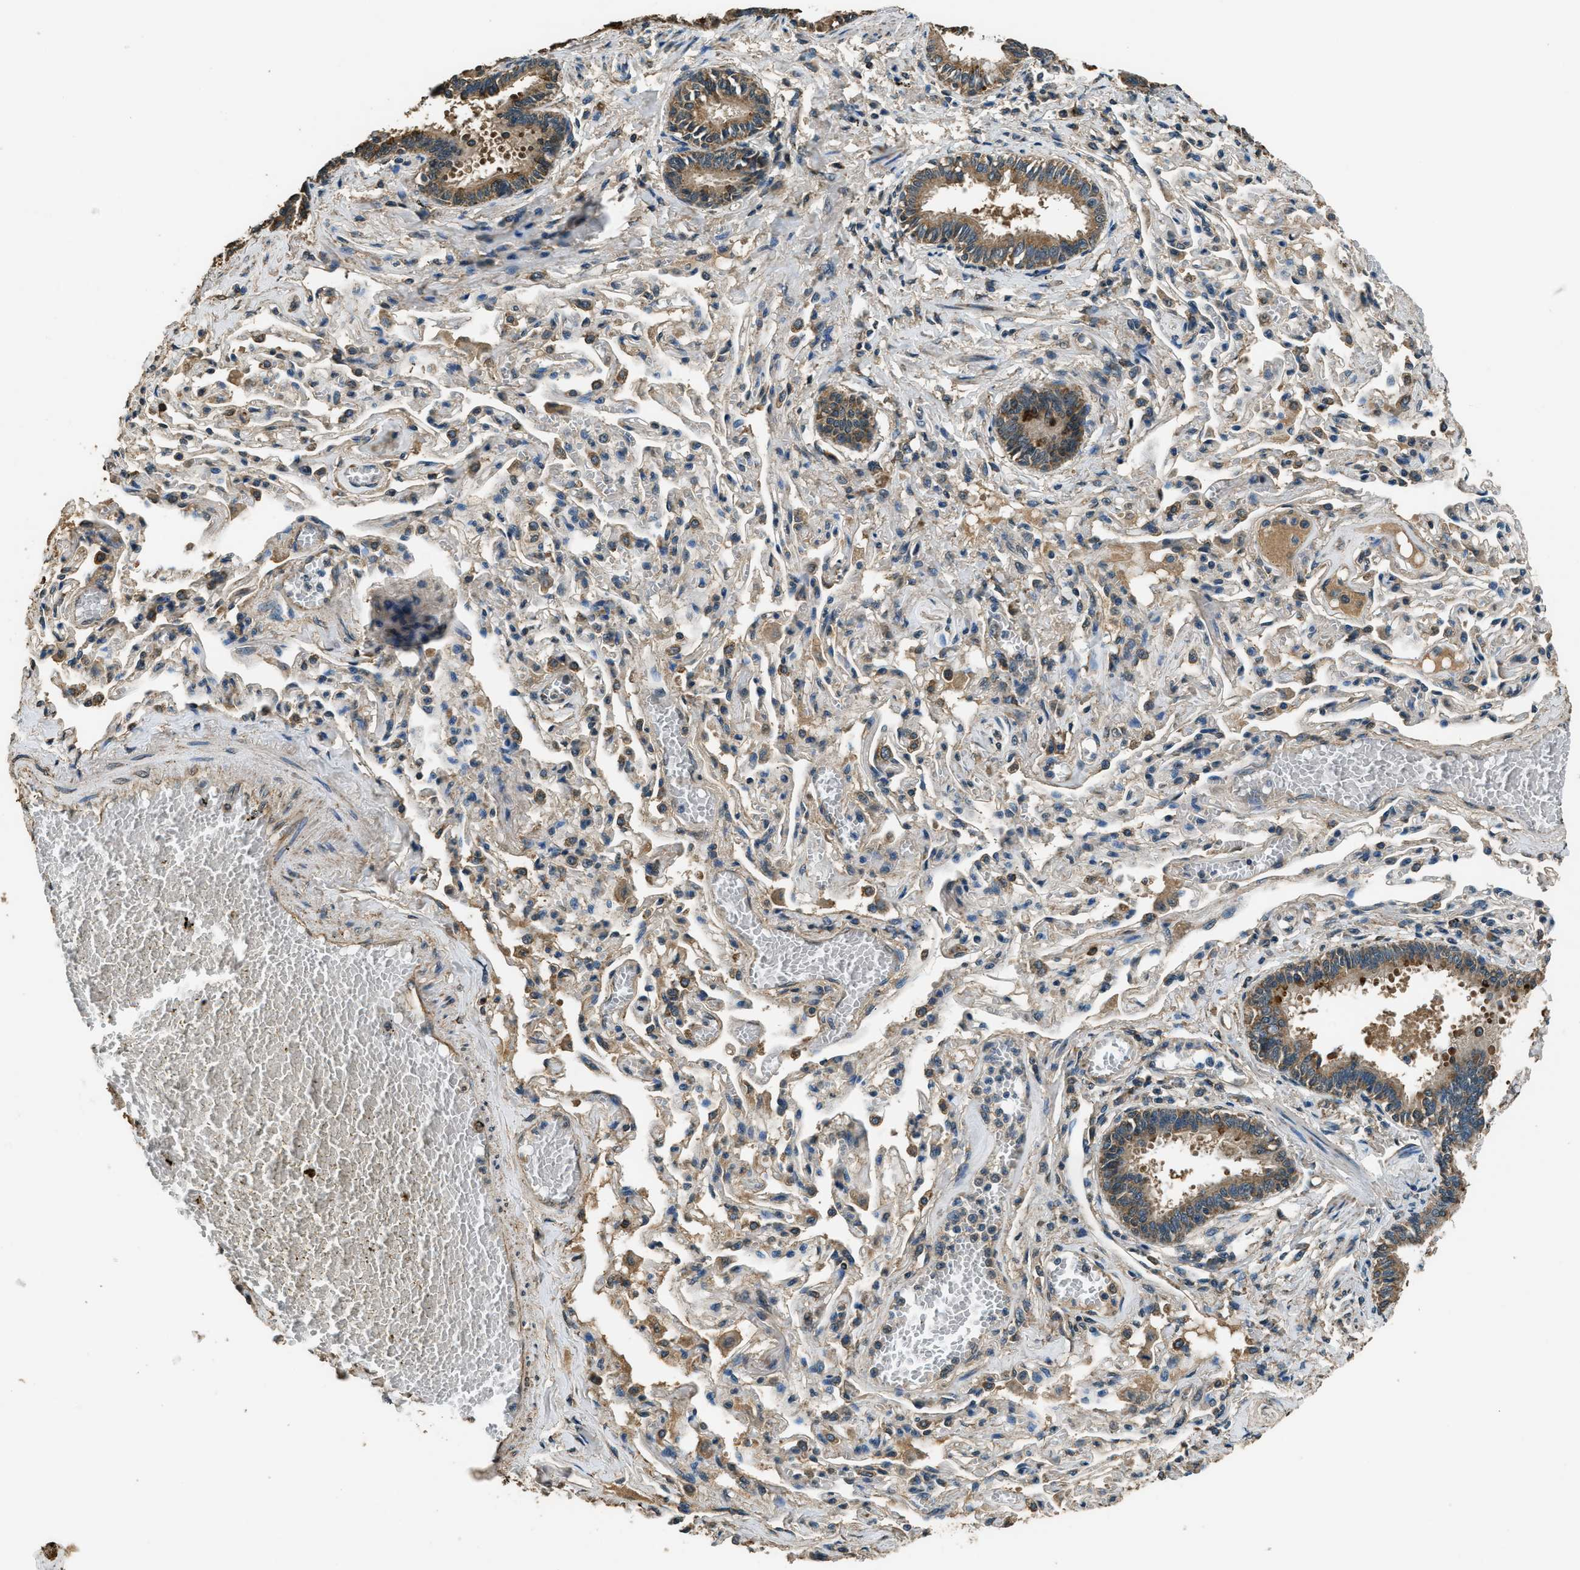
{"staining": {"intensity": "moderate", "quantity": ">75%", "location": "cytoplasmic/membranous"}, "tissue": "bronchus", "cell_type": "Respiratory epithelial cells", "image_type": "normal", "snomed": [{"axis": "morphology", "description": "Normal tissue, NOS"}, {"axis": "morphology", "description": "Inflammation, NOS"}, {"axis": "topography", "description": "Cartilage tissue"}, {"axis": "topography", "description": "Lung"}], "caption": "DAB immunohistochemical staining of normal bronchus displays moderate cytoplasmic/membranous protein staining in approximately >75% of respiratory epithelial cells.", "gene": "SALL3", "patient": {"sex": "male", "age": 71}}